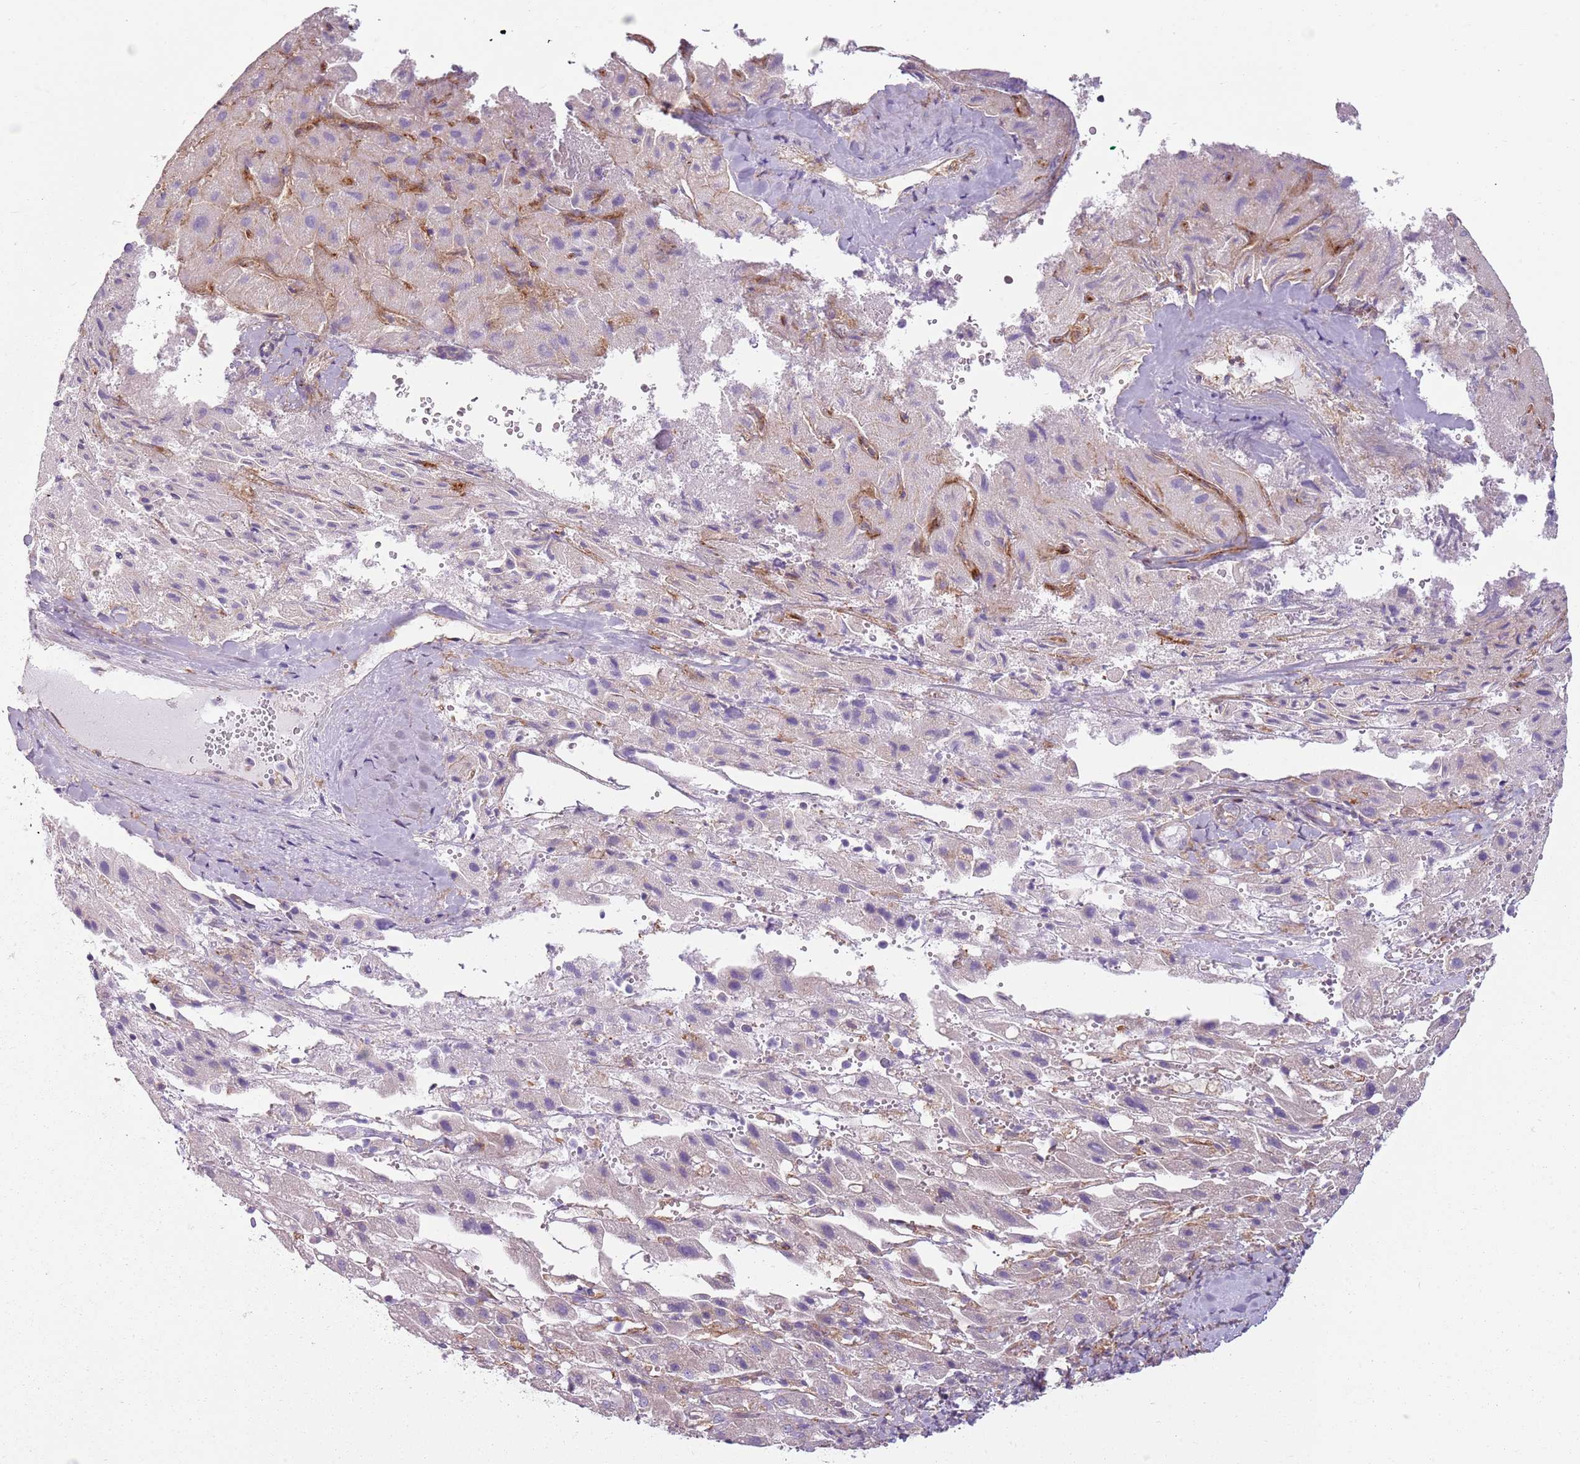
{"staining": {"intensity": "weak", "quantity": "25%-75%", "location": "cytoplasmic/membranous"}, "tissue": "liver cancer", "cell_type": "Tumor cells", "image_type": "cancer", "snomed": [{"axis": "morphology", "description": "Carcinoma, Hepatocellular, NOS"}, {"axis": "topography", "description": "Liver"}], "caption": "Liver cancer stained for a protein (brown) displays weak cytoplasmic/membranous positive positivity in approximately 25%-75% of tumor cells.", "gene": "SNX1", "patient": {"sex": "female", "age": 58}}